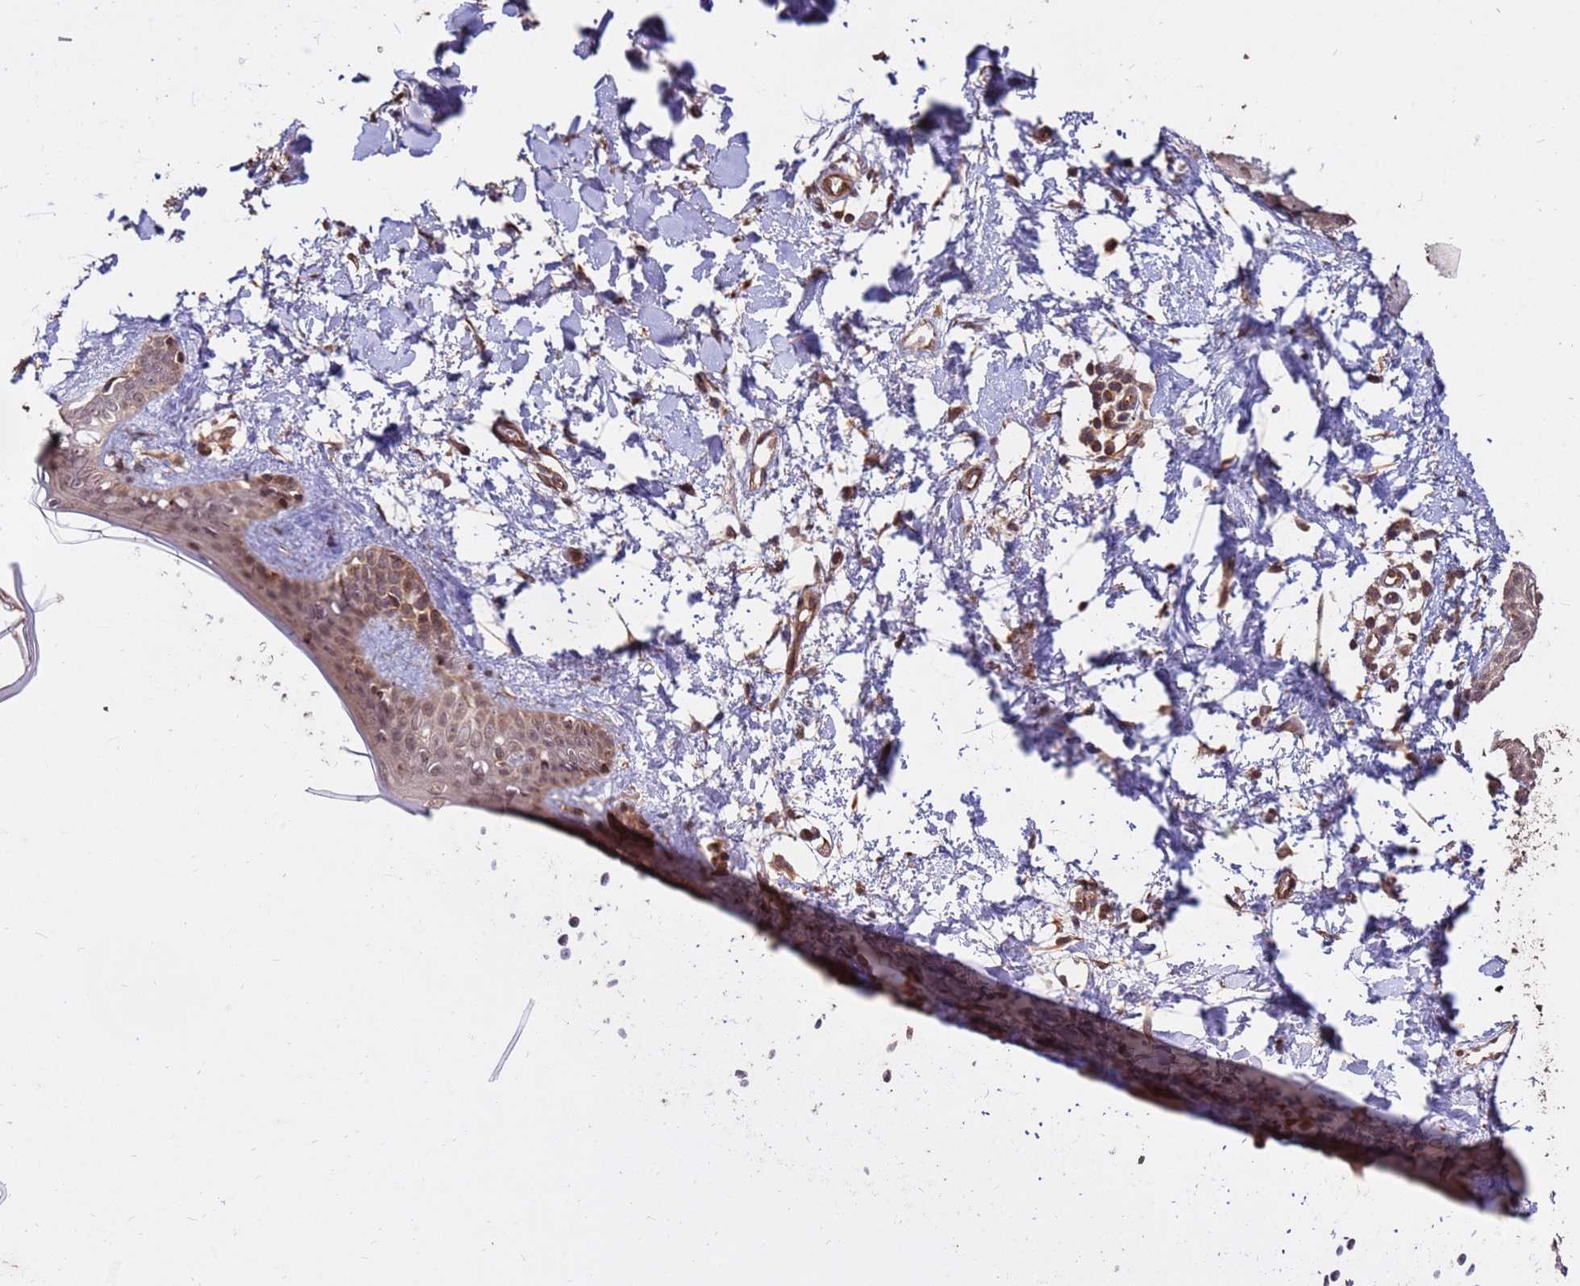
{"staining": {"intensity": "moderate", "quantity": ">75%", "location": "cytoplasmic/membranous,nuclear"}, "tissue": "skin", "cell_type": "Fibroblasts", "image_type": "normal", "snomed": [{"axis": "morphology", "description": "Normal tissue, NOS"}, {"axis": "topography", "description": "Skin"}], "caption": "Human skin stained with a brown dye demonstrates moderate cytoplasmic/membranous,nuclear positive expression in approximately >75% of fibroblasts.", "gene": "ZNF619", "patient": {"sex": "female", "age": 34}}